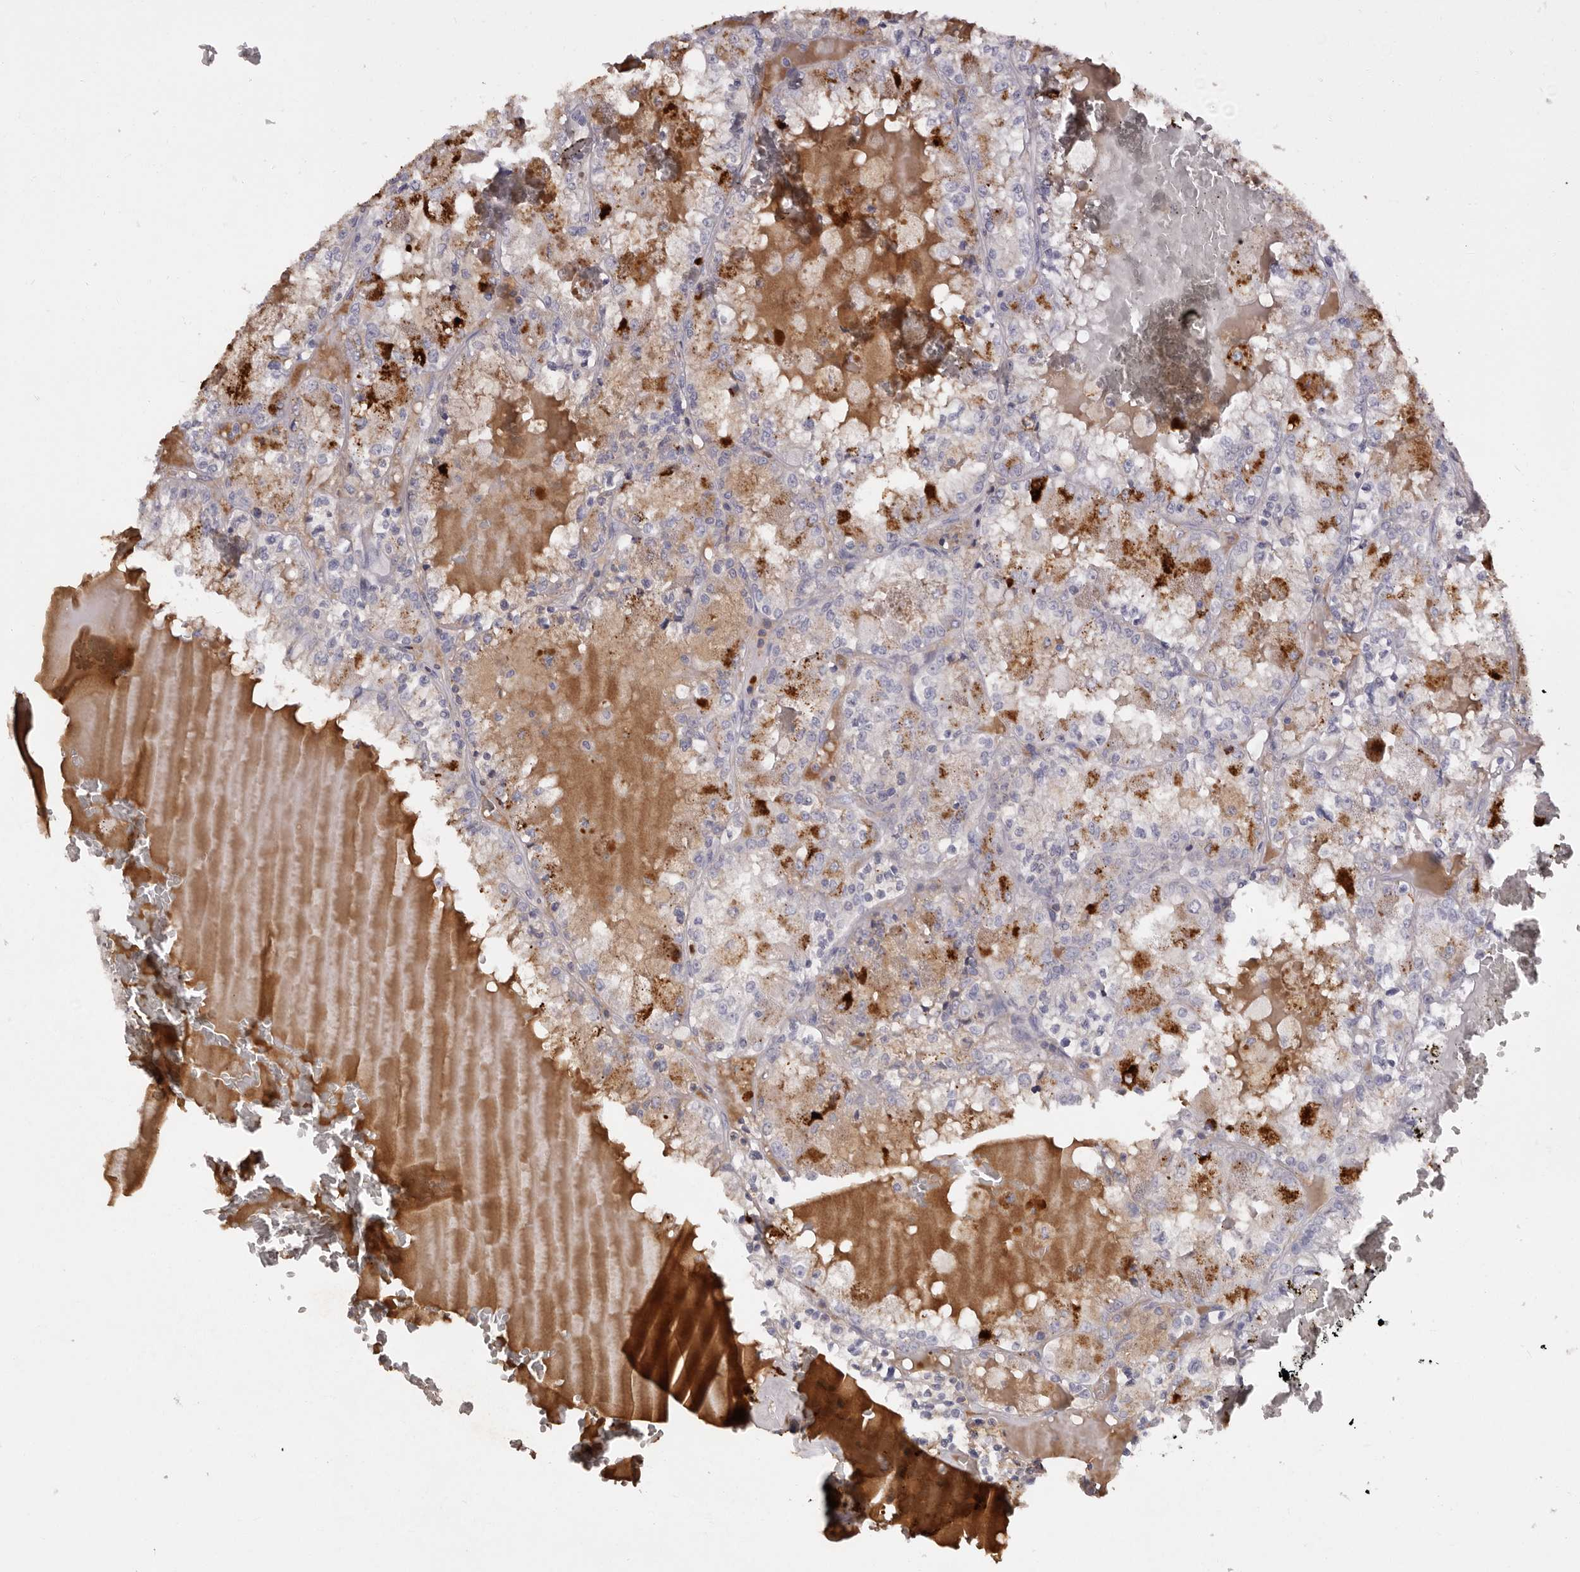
{"staining": {"intensity": "weak", "quantity": "<25%", "location": "cytoplasmic/membranous"}, "tissue": "renal cancer", "cell_type": "Tumor cells", "image_type": "cancer", "snomed": [{"axis": "morphology", "description": "Adenocarcinoma, NOS"}, {"axis": "topography", "description": "Kidney"}], "caption": "IHC image of human renal cancer stained for a protein (brown), which reveals no expression in tumor cells.", "gene": "KLHL38", "patient": {"sex": "female", "age": 56}}